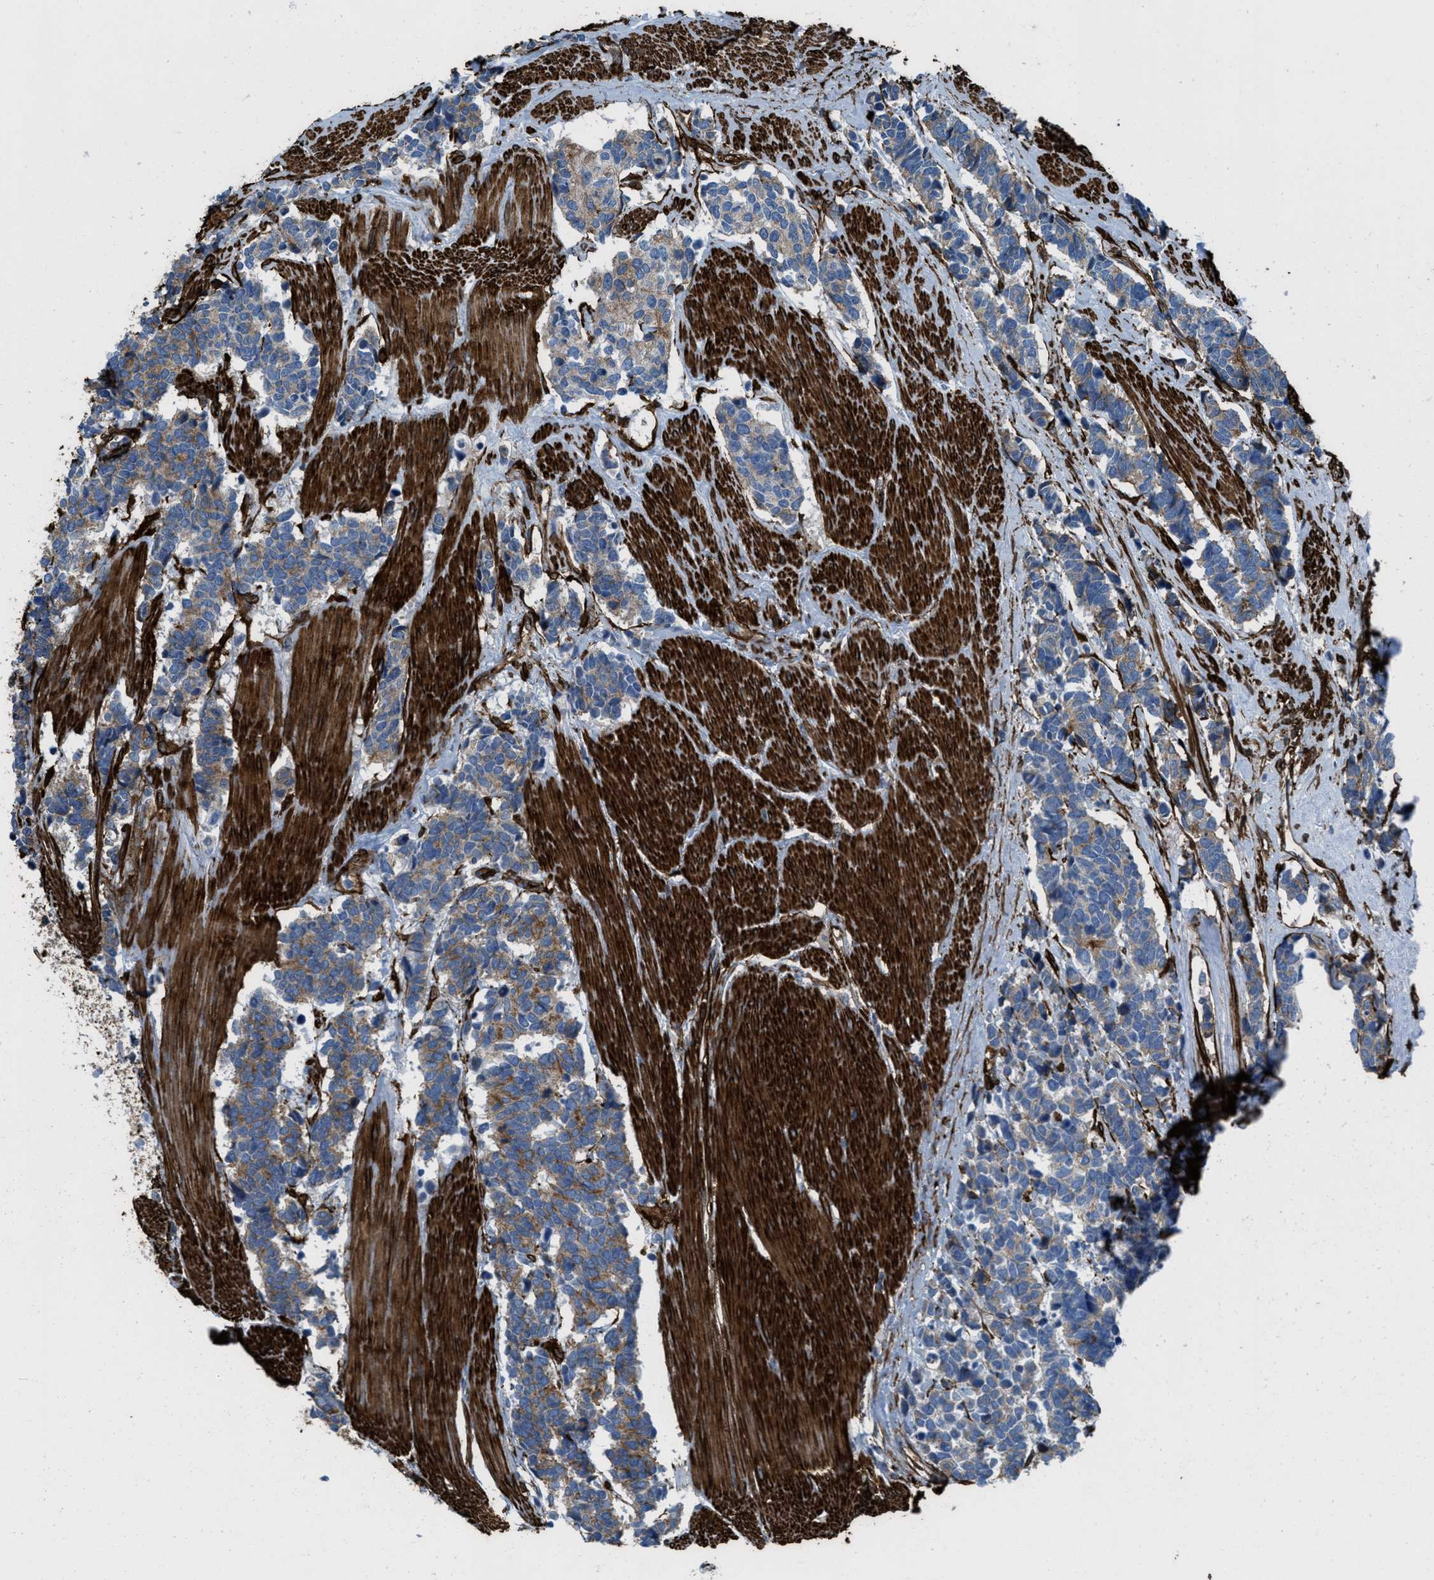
{"staining": {"intensity": "moderate", "quantity": ">75%", "location": "cytoplasmic/membranous"}, "tissue": "carcinoid", "cell_type": "Tumor cells", "image_type": "cancer", "snomed": [{"axis": "morphology", "description": "Carcinoma, NOS"}, {"axis": "morphology", "description": "Carcinoid, malignant, NOS"}, {"axis": "topography", "description": "Urinary bladder"}], "caption": "IHC (DAB) staining of human carcinoid (malignant) displays moderate cytoplasmic/membranous protein positivity in approximately >75% of tumor cells.", "gene": "CALD1", "patient": {"sex": "male", "age": 57}}